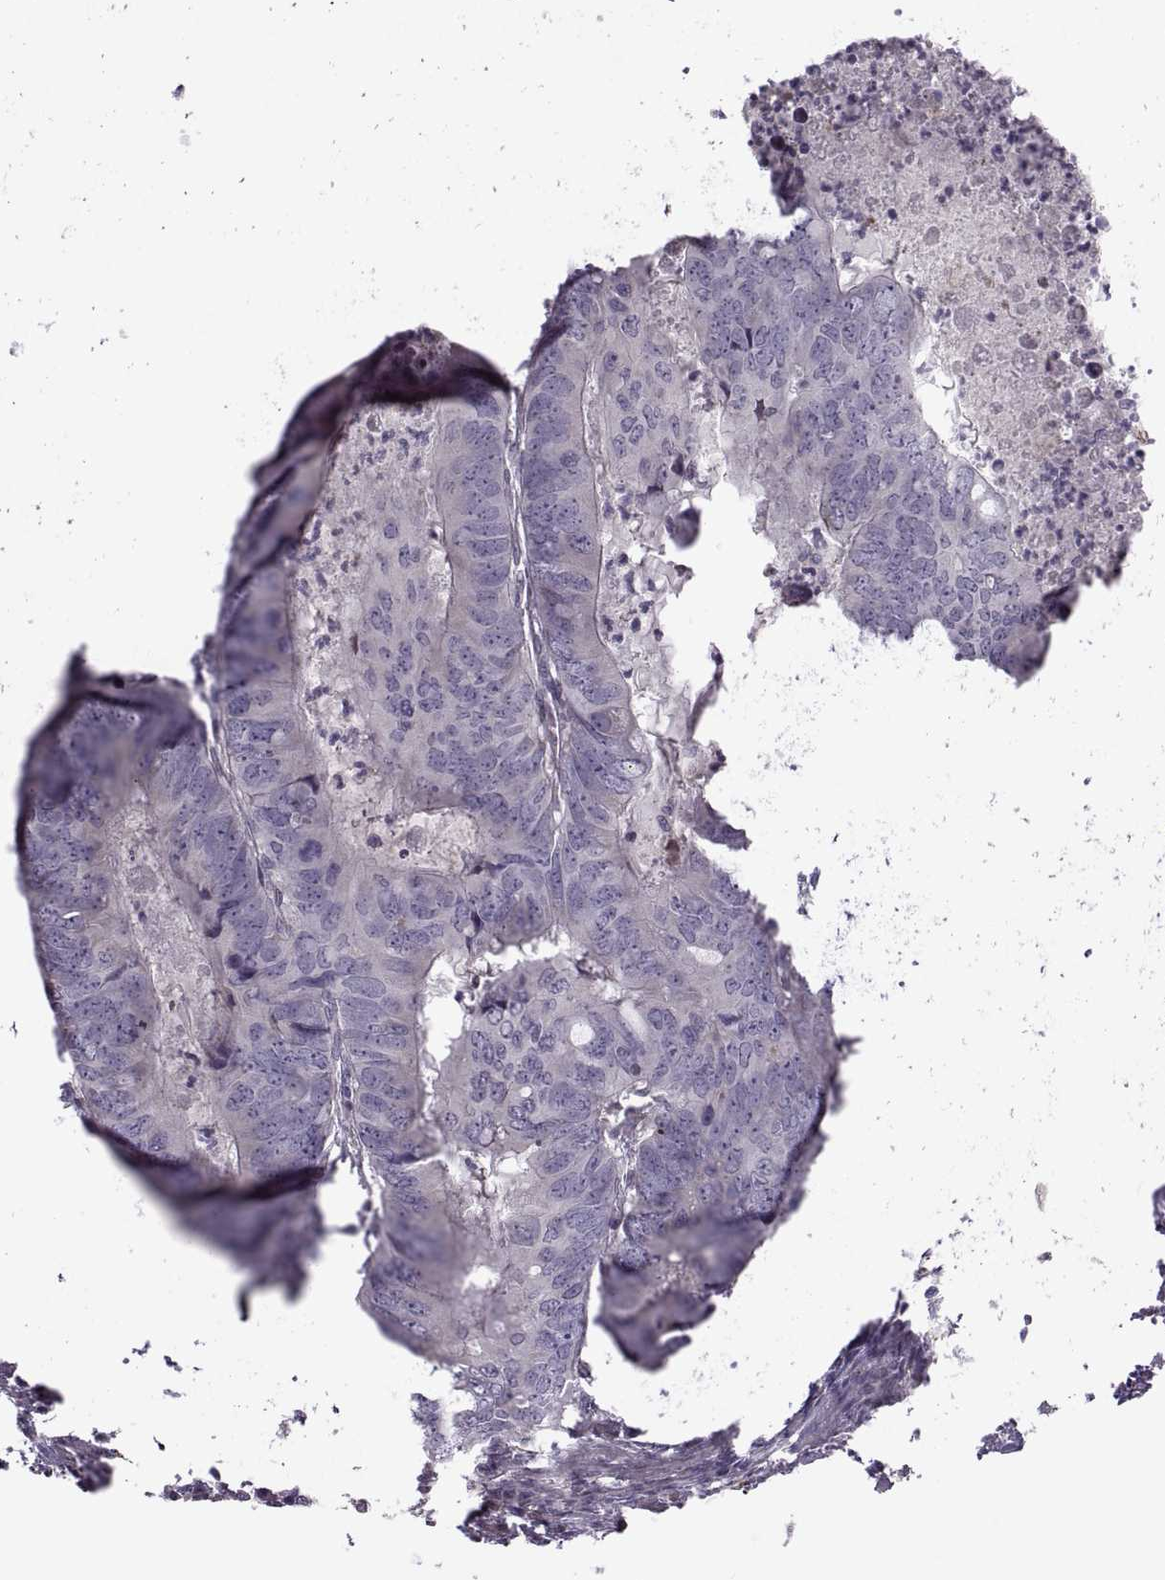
{"staining": {"intensity": "negative", "quantity": "none", "location": "none"}, "tissue": "colorectal cancer", "cell_type": "Tumor cells", "image_type": "cancer", "snomed": [{"axis": "morphology", "description": "Adenocarcinoma, NOS"}, {"axis": "topography", "description": "Colon"}], "caption": "Photomicrograph shows no significant protein expression in tumor cells of colorectal adenocarcinoma.", "gene": "ODF3", "patient": {"sex": "male", "age": 79}}